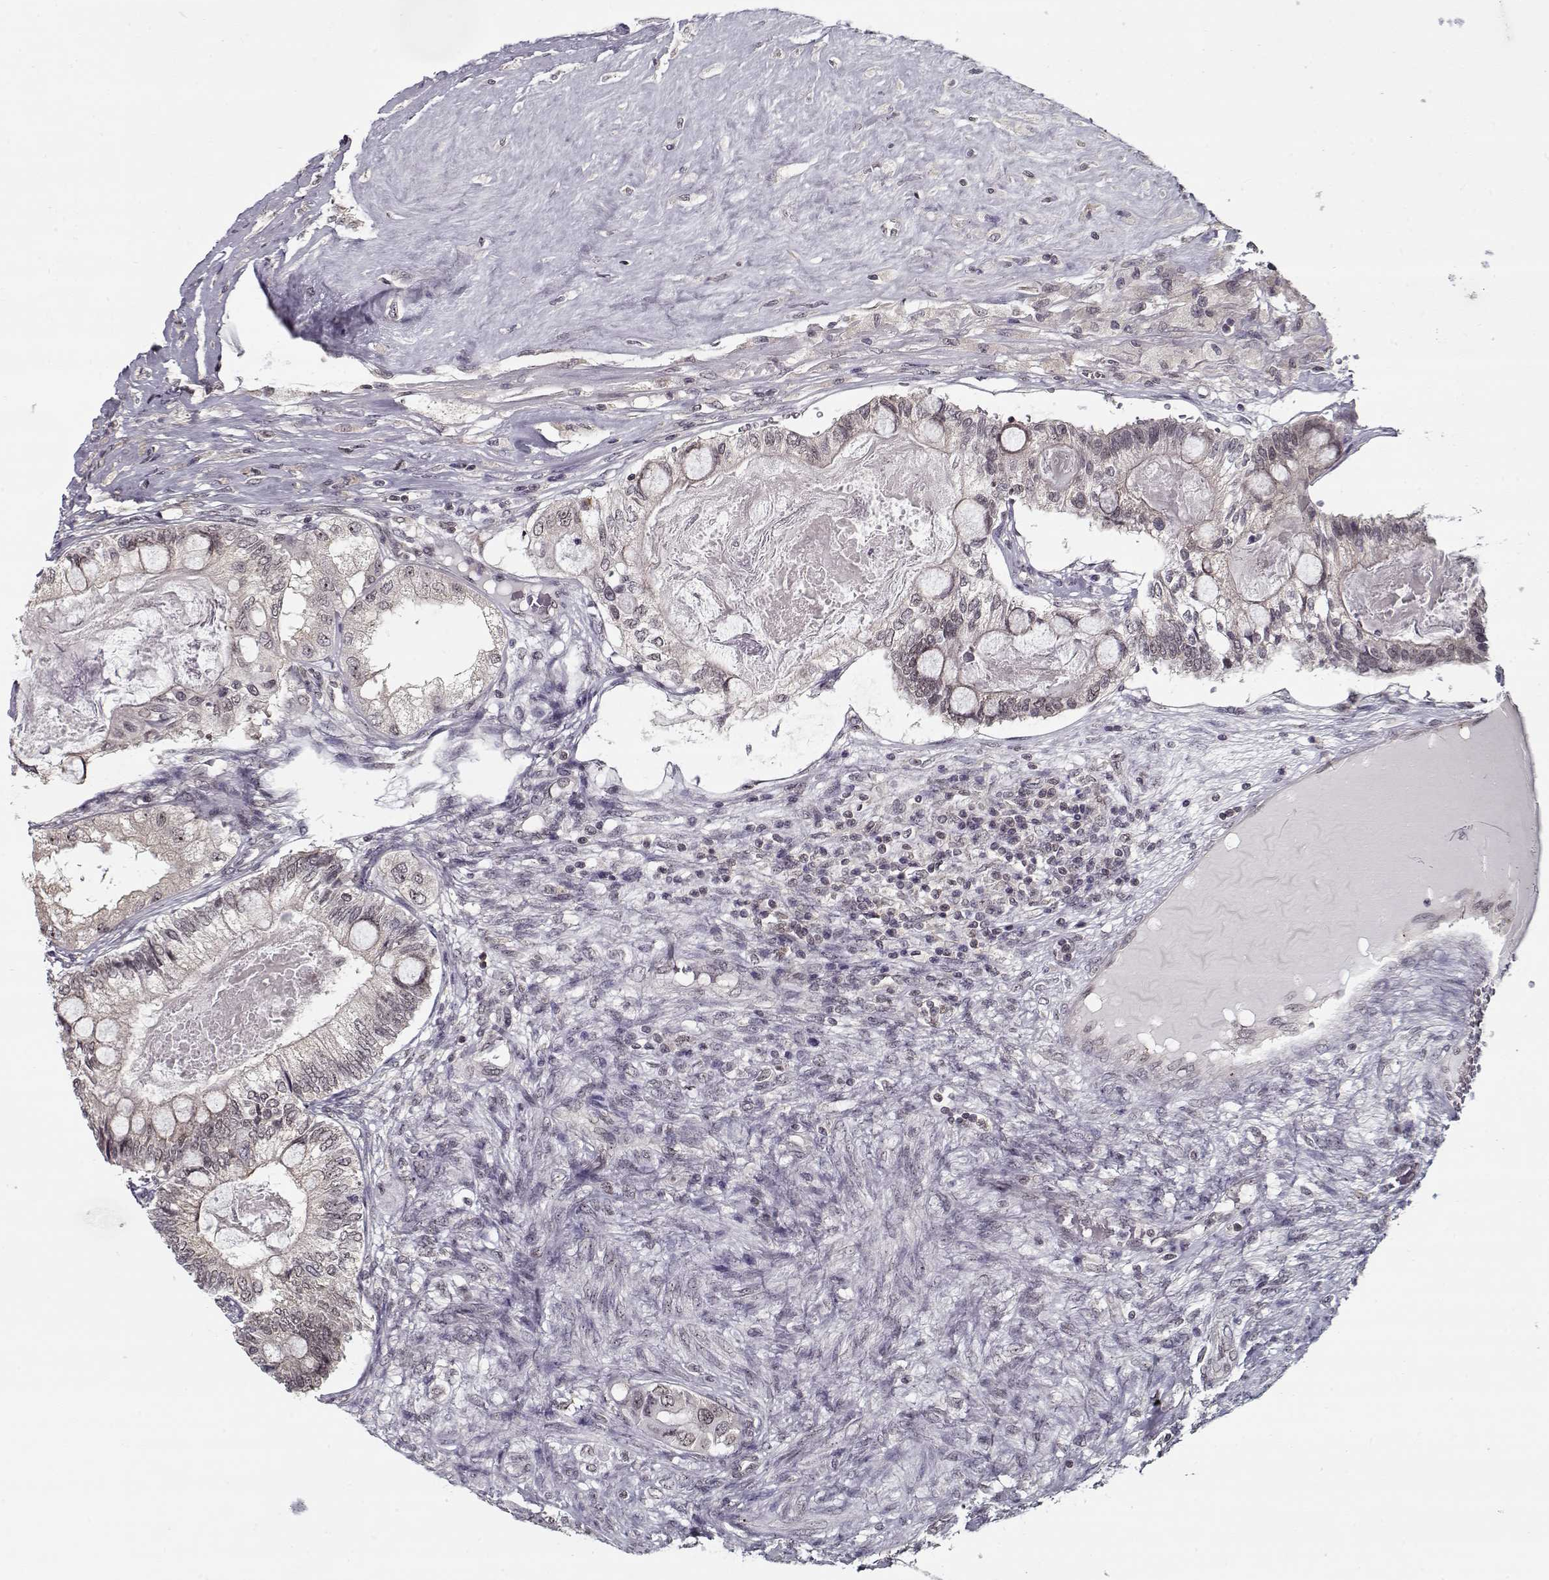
{"staining": {"intensity": "weak", "quantity": "<25%", "location": "nuclear"}, "tissue": "testis cancer", "cell_type": "Tumor cells", "image_type": "cancer", "snomed": [{"axis": "morphology", "description": "Seminoma, NOS"}, {"axis": "morphology", "description": "Carcinoma, Embryonal, NOS"}, {"axis": "topography", "description": "Testis"}], "caption": "The photomicrograph shows no staining of tumor cells in testis cancer.", "gene": "TESPA1", "patient": {"sex": "male", "age": 41}}